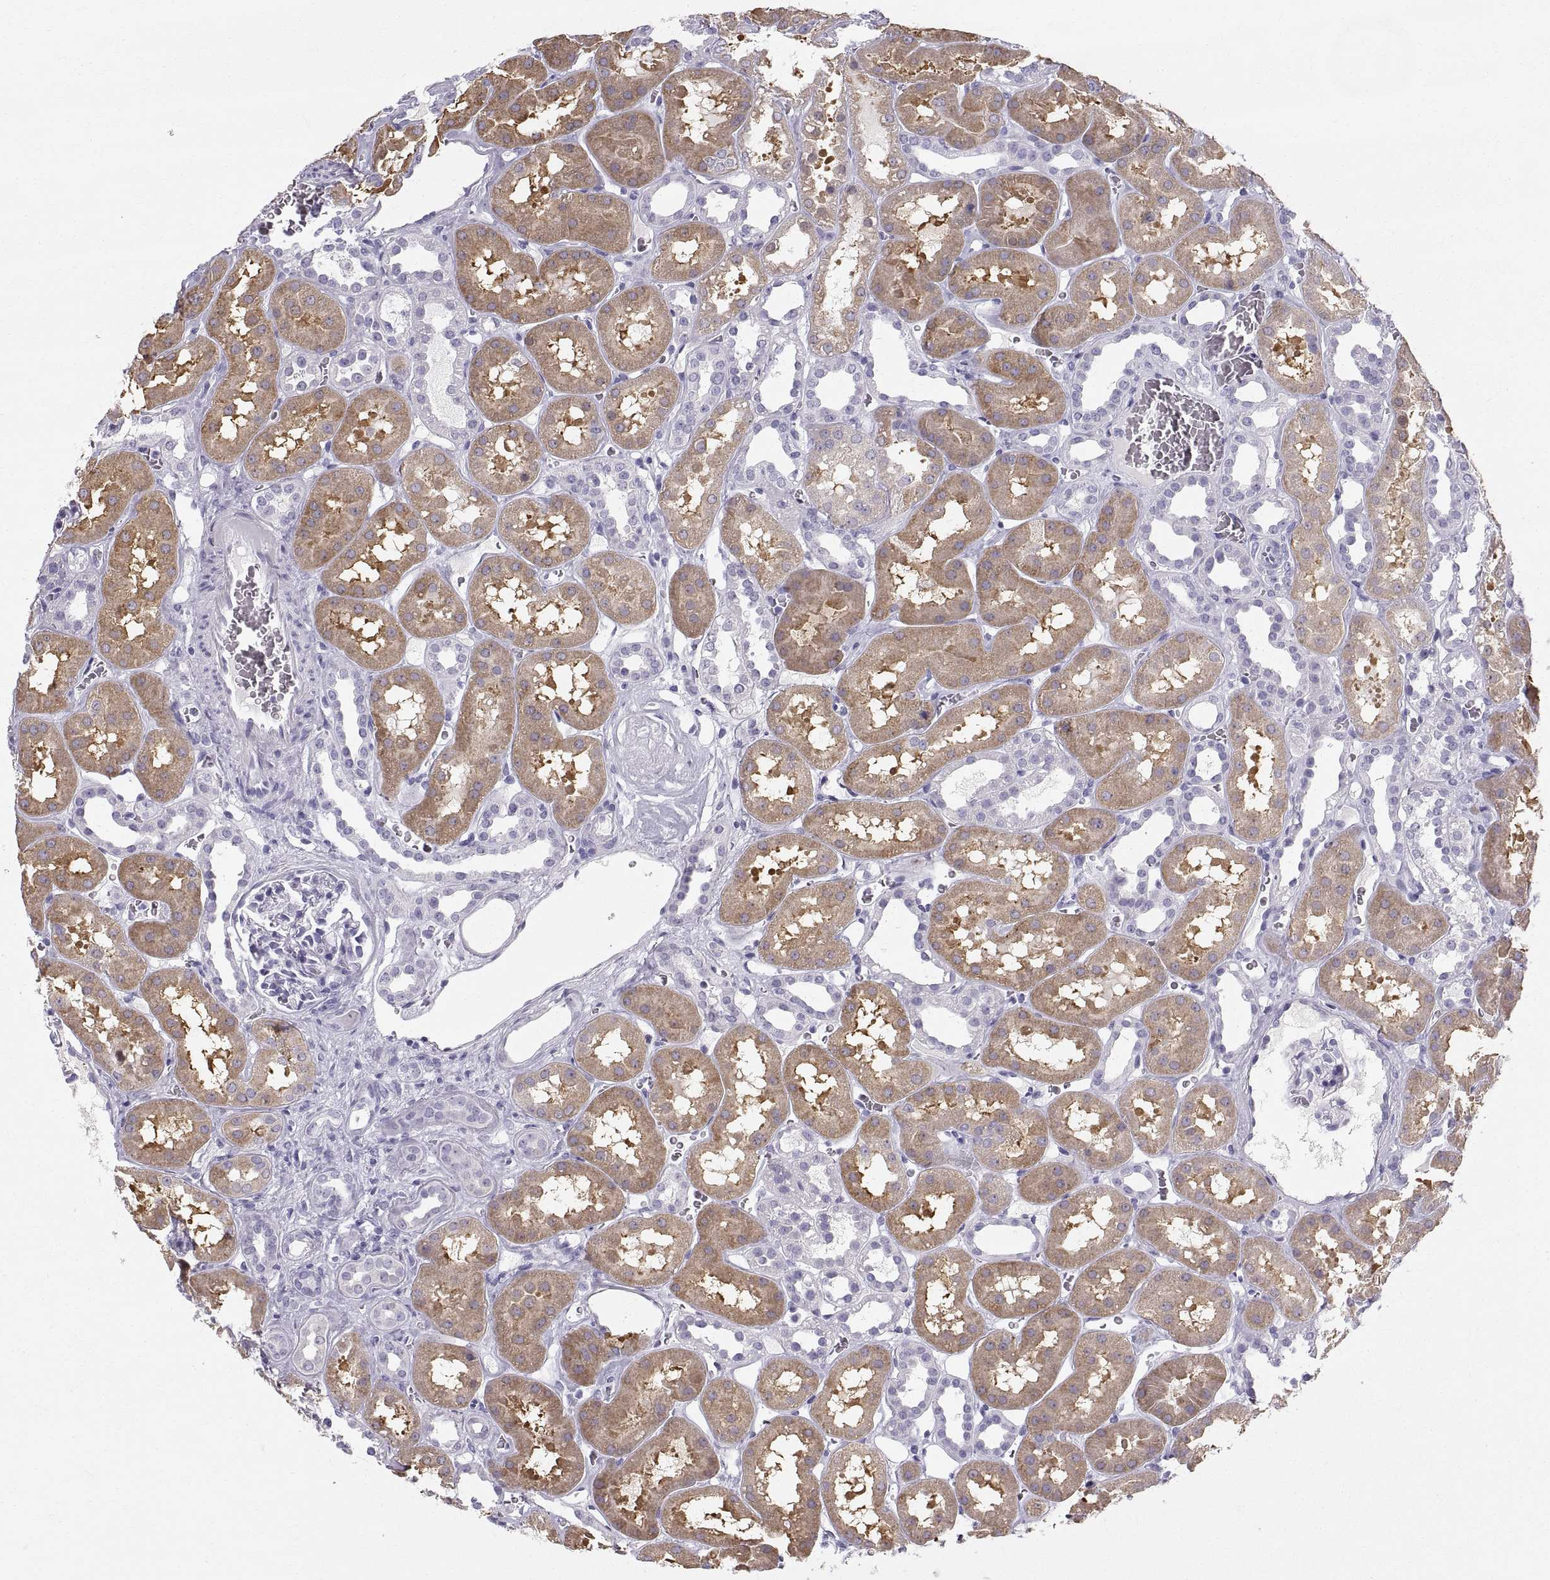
{"staining": {"intensity": "negative", "quantity": "none", "location": "none"}, "tissue": "kidney", "cell_type": "Cells in glomeruli", "image_type": "normal", "snomed": [{"axis": "morphology", "description": "Normal tissue, NOS"}, {"axis": "topography", "description": "Kidney"}], "caption": "High magnification brightfield microscopy of unremarkable kidney stained with DAB (brown) and counterstained with hematoxylin (blue): cells in glomeruli show no significant staining.", "gene": "SLC22A6", "patient": {"sex": "female", "age": 41}}